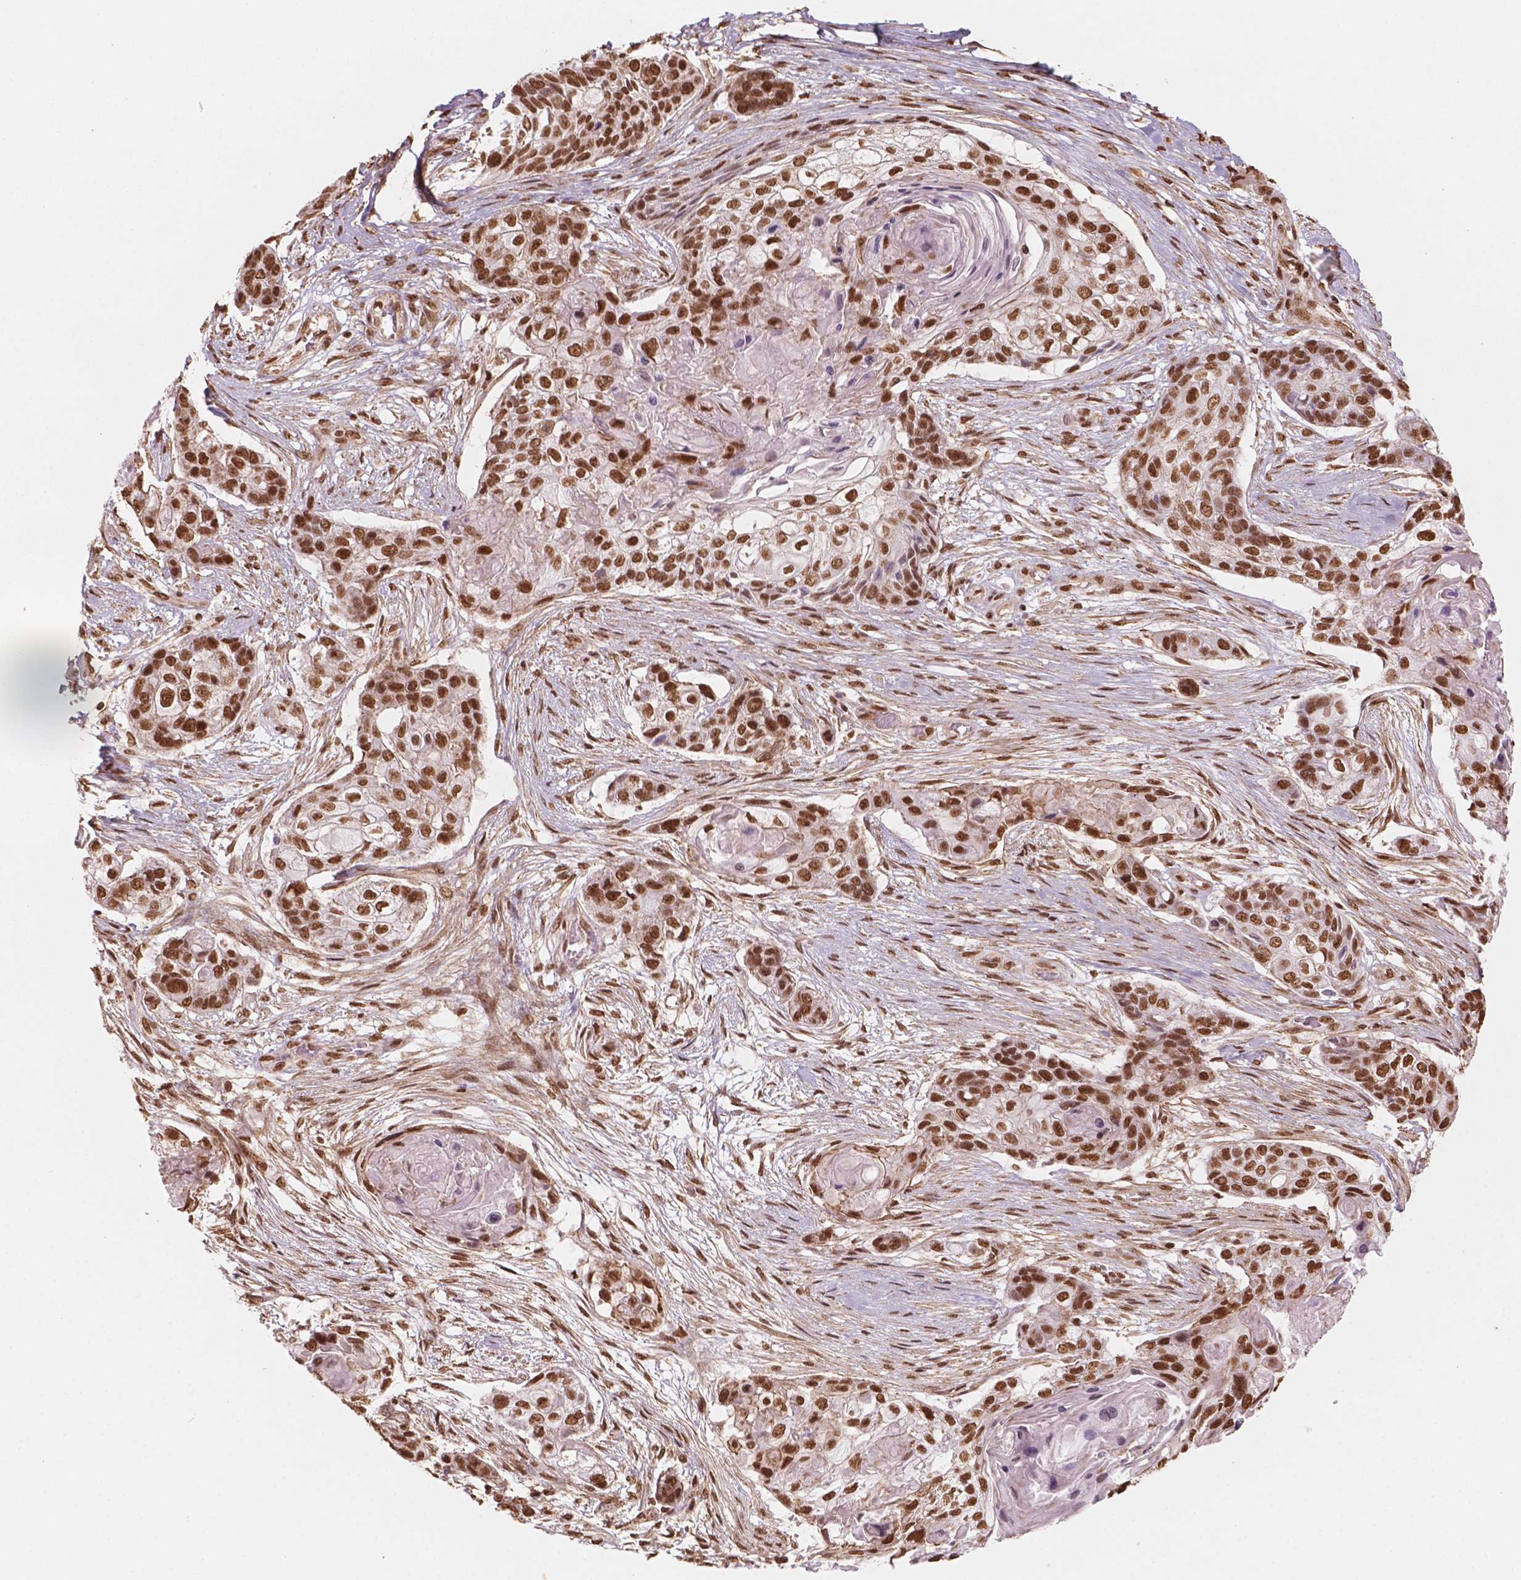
{"staining": {"intensity": "strong", "quantity": ">75%", "location": "nuclear"}, "tissue": "lung cancer", "cell_type": "Tumor cells", "image_type": "cancer", "snomed": [{"axis": "morphology", "description": "Squamous cell carcinoma, NOS"}, {"axis": "topography", "description": "Lung"}], "caption": "Immunohistochemical staining of lung cancer (squamous cell carcinoma) exhibits high levels of strong nuclear expression in approximately >75% of tumor cells. (Stains: DAB in brown, nuclei in blue, Microscopy: brightfield microscopy at high magnification).", "gene": "GTF3C5", "patient": {"sex": "male", "age": 69}}